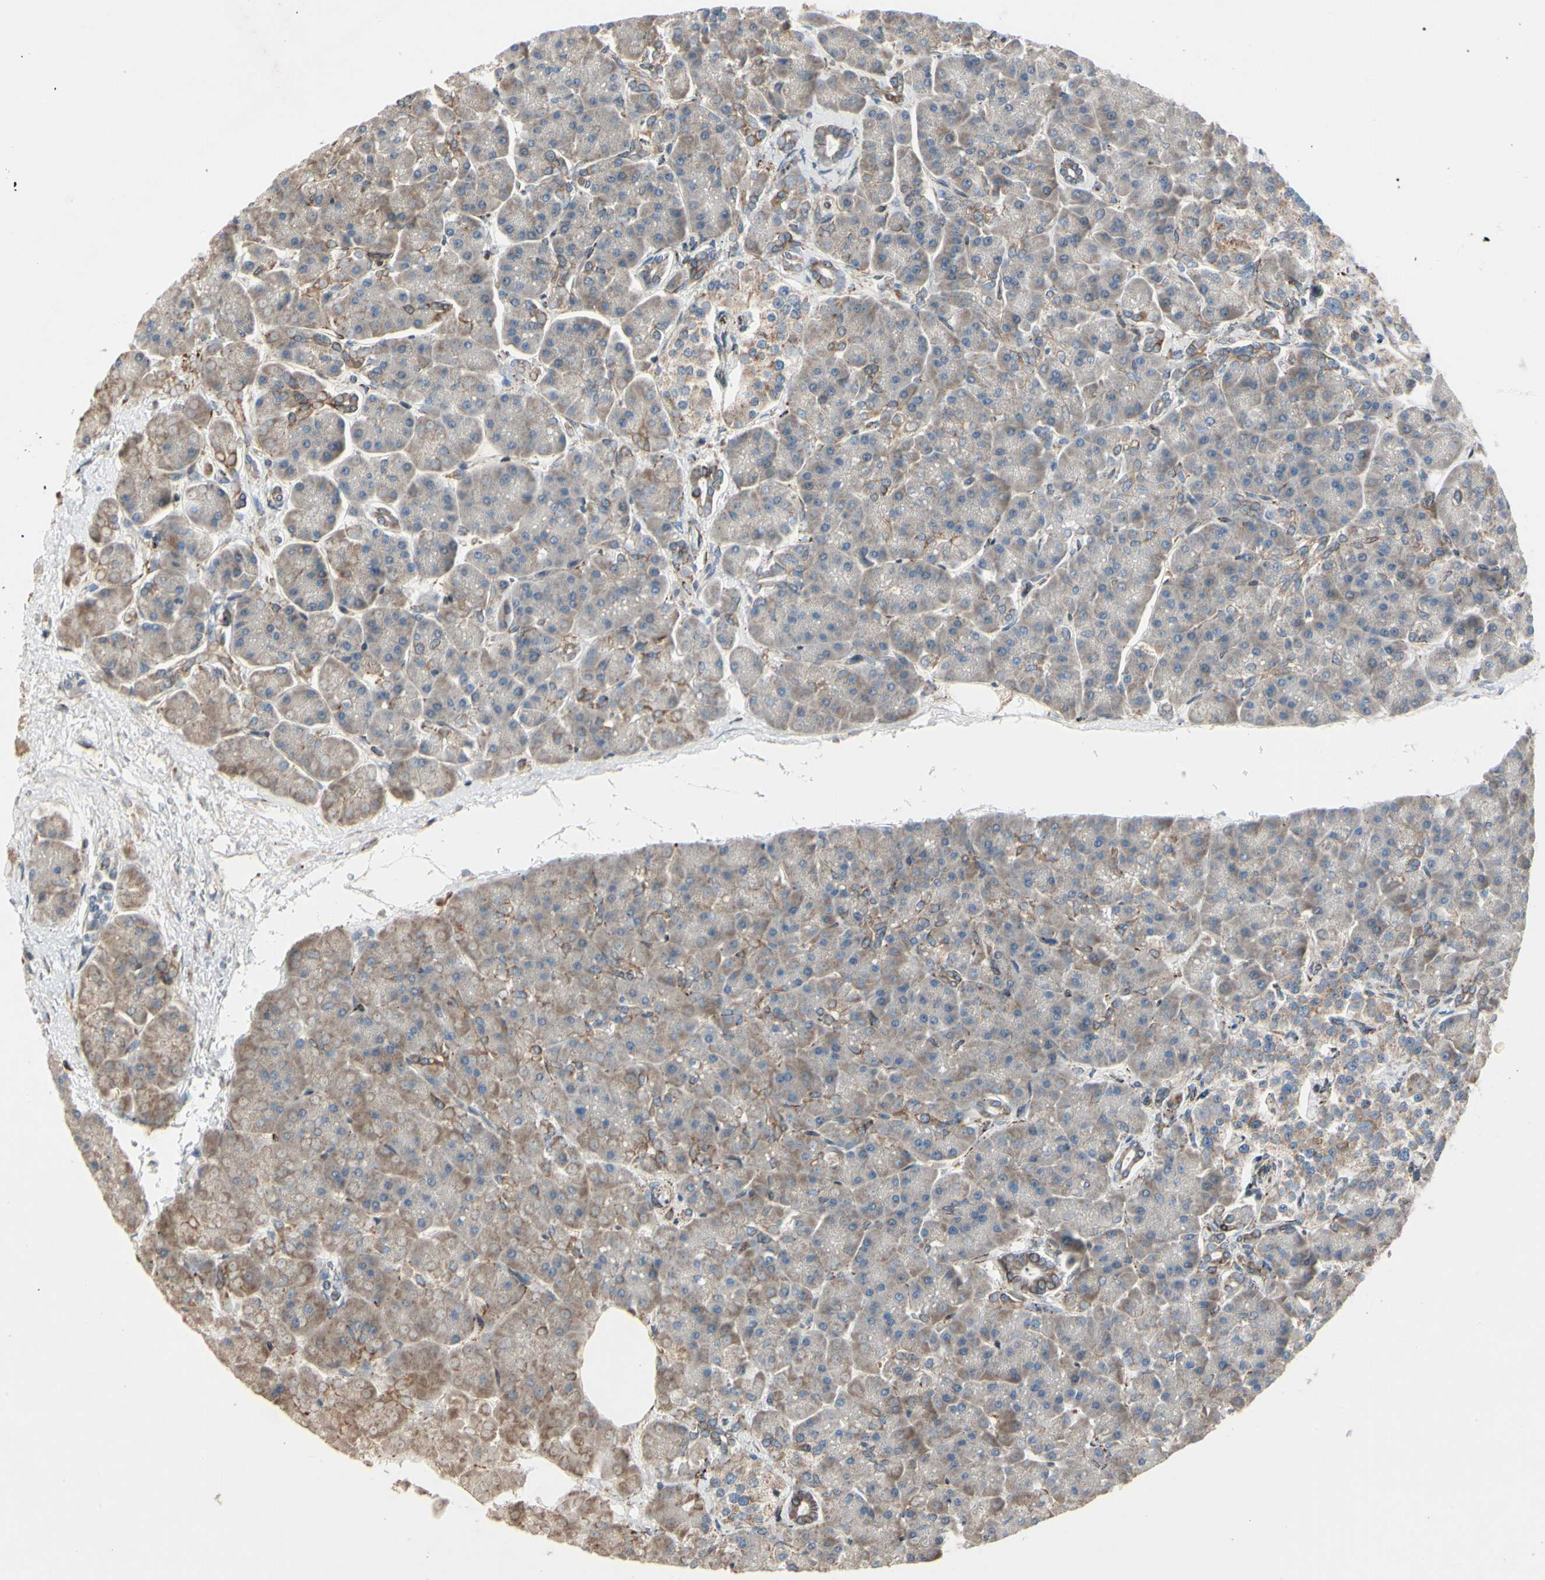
{"staining": {"intensity": "weak", "quantity": ">75%", "location": "cytoplasmic/membranous"}, "tissue": "pancreas", "cell_type": "Exocrine glandular cells", "image_type": "normal", "snomed": [{"axis": "morphology", "description": "Normal tissue, NOS"}, {"axis": "topography", "description": "Pancreas"}], "caption": "Exocrine glandular cells reveal low levels of weak cytoplasmic/membranous staining in about >75% of cells in normal pancreas.", "gene": "MRPL9", "patient": {"sex": "female", "age": 70}}